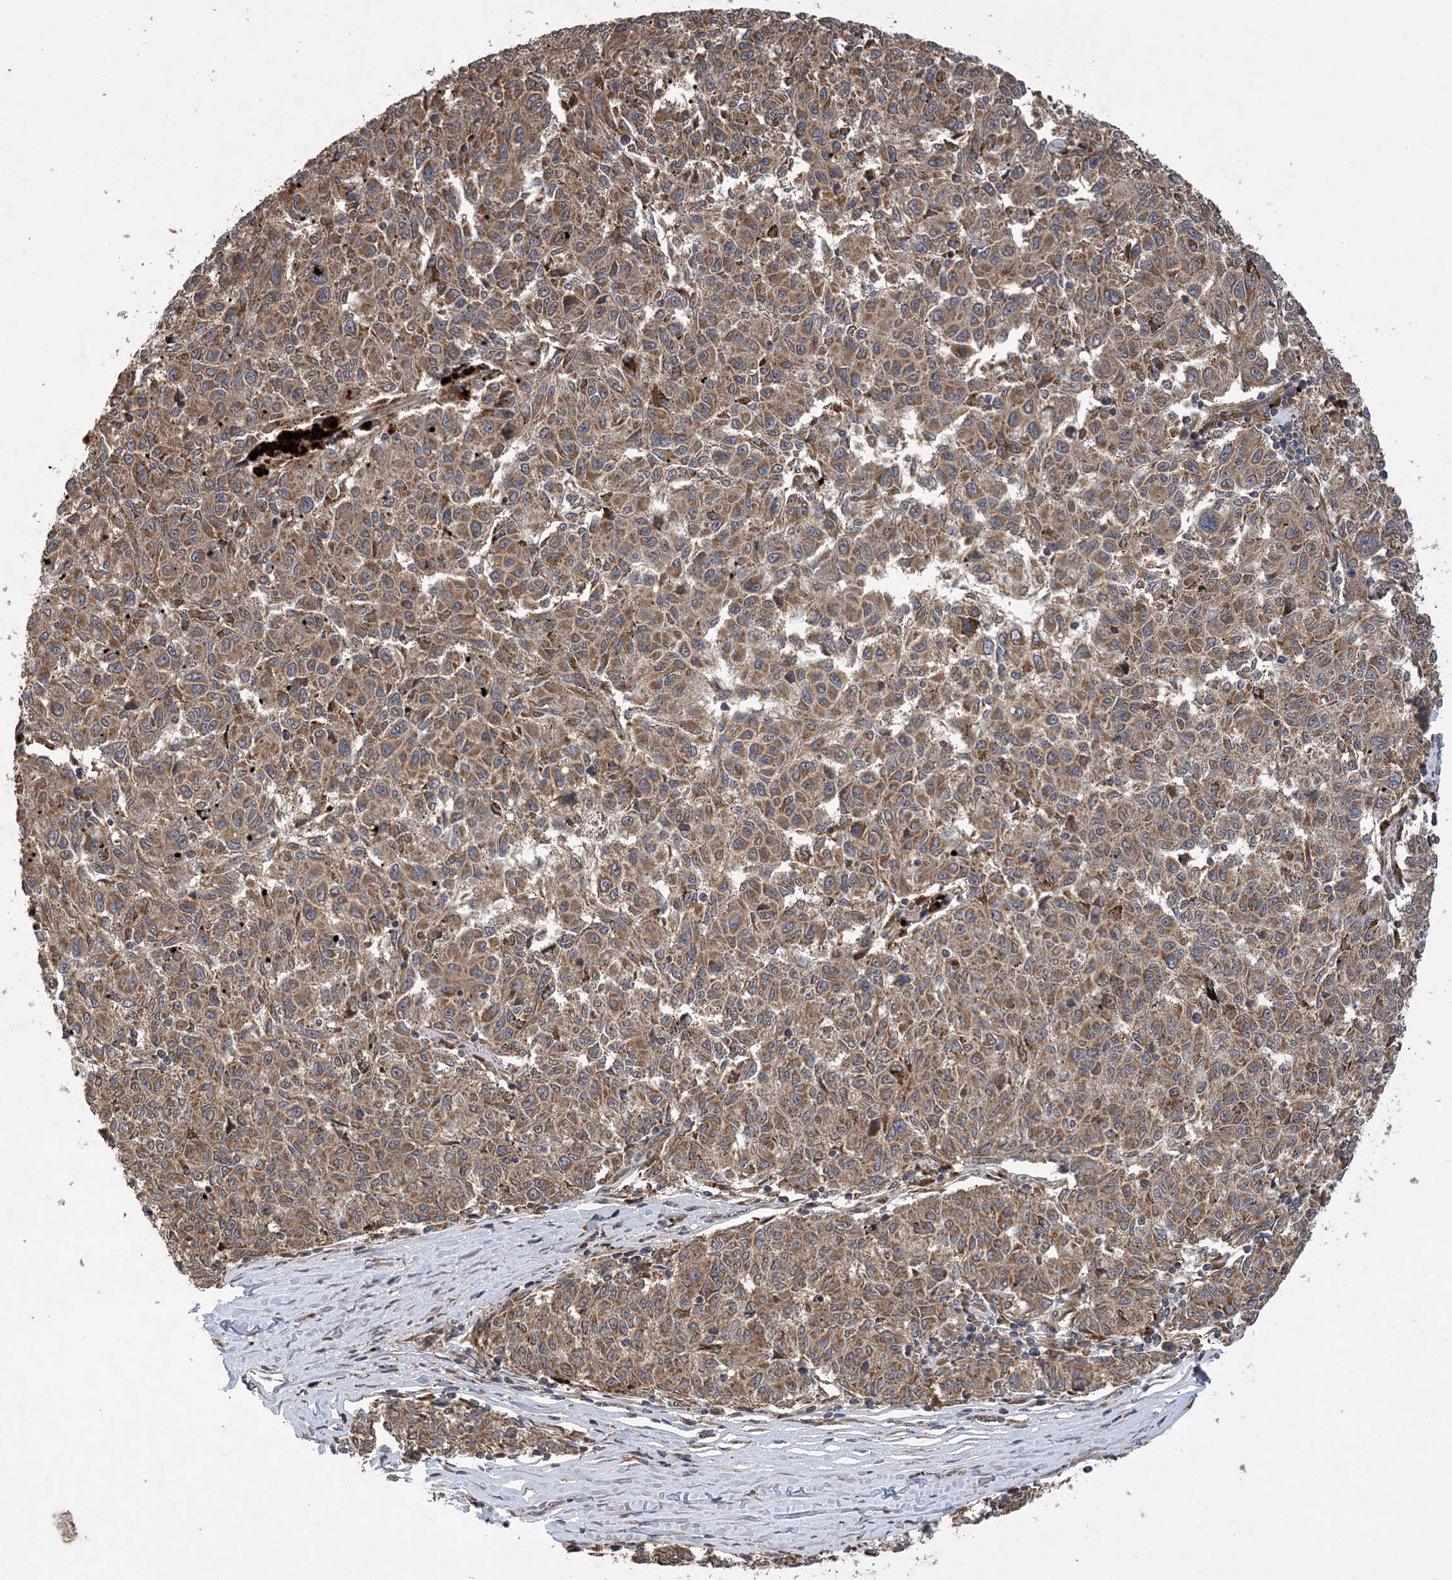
{"staining": {"intensity": "moderate", "quantity": ">75%", "location": "cytoplasmic/membranous"}, "tissue": "melanoma", "cell_type": "Tumor cells", "image_type": "cancer", "snomed": [{"axis": "morphology", "description": "Malignant melanoma, NOS"}, {"axis": "topography", "description": "Skin"}], "caption": "DAB (3,3'-diaminobenzidine) immunohistochemical staining of malignant melanoma demonstrates moderate cytoplasmic/membranous protein staining in approximately >75% of tumor cells. The protein is shown in brown color, while the nuclei are stained blue.", "gene": "ATG3", "patient": {"sex": "female", "age": 72}}